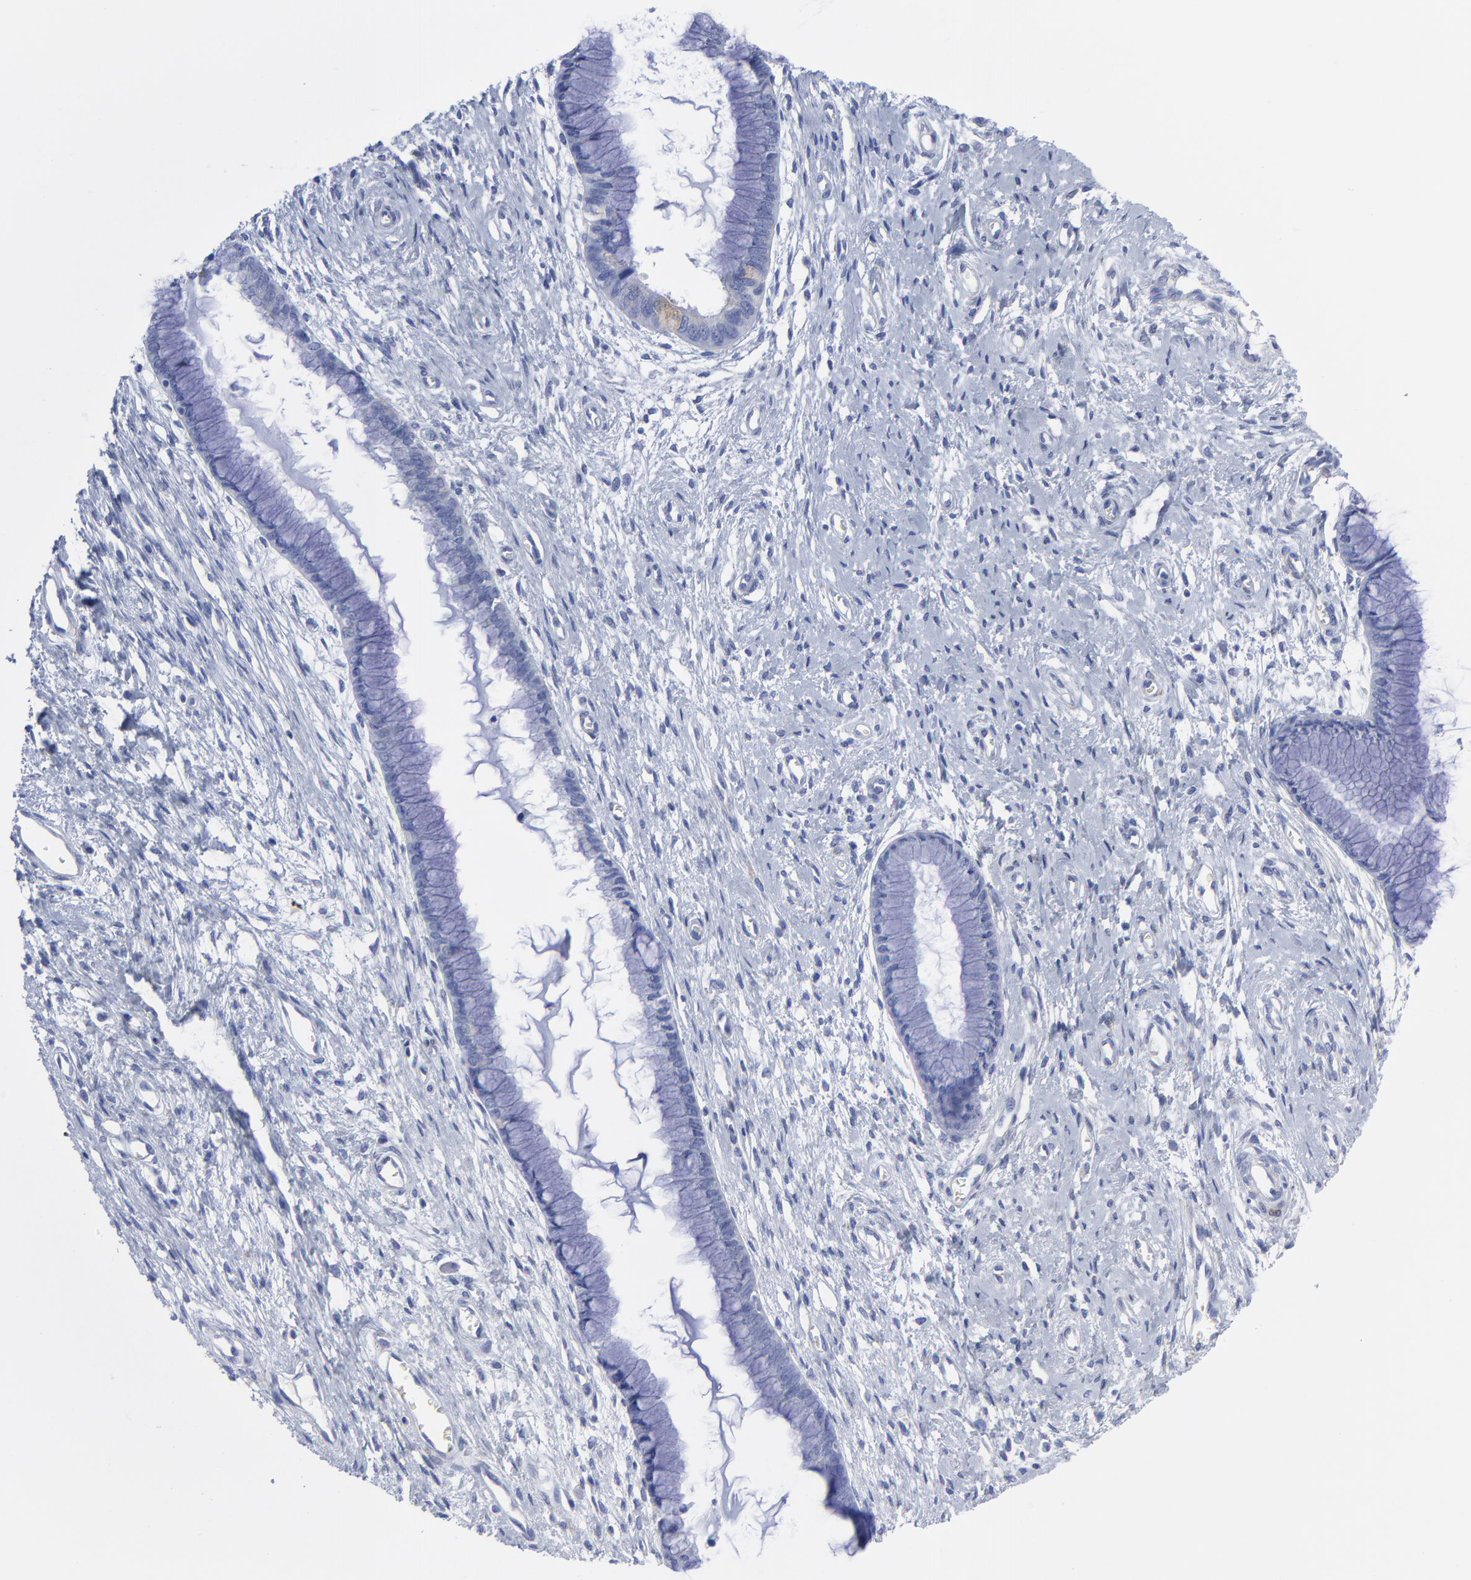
{"staining": {"intensity": "negative", "quantity": "none", "location": "none"}, "tissue": "cervix", "cell_type": "Glandular cells", "image_type": "normal", "snomed": [{"axis": "morphology", "description": "Normal tissue, NOS"}, {"axis": "topography", "description": "Cervix"}], "caption": "Benign cervix was stained to show a protein in brown. There is no significant expression in glandular cells. (Stains: DAB IHC with hematoxylin counter stain, Microscopy: brightfield microscopy at high magnification).", "gene": "CNTN3", "patient": {"sex": "female", "age": 55}}